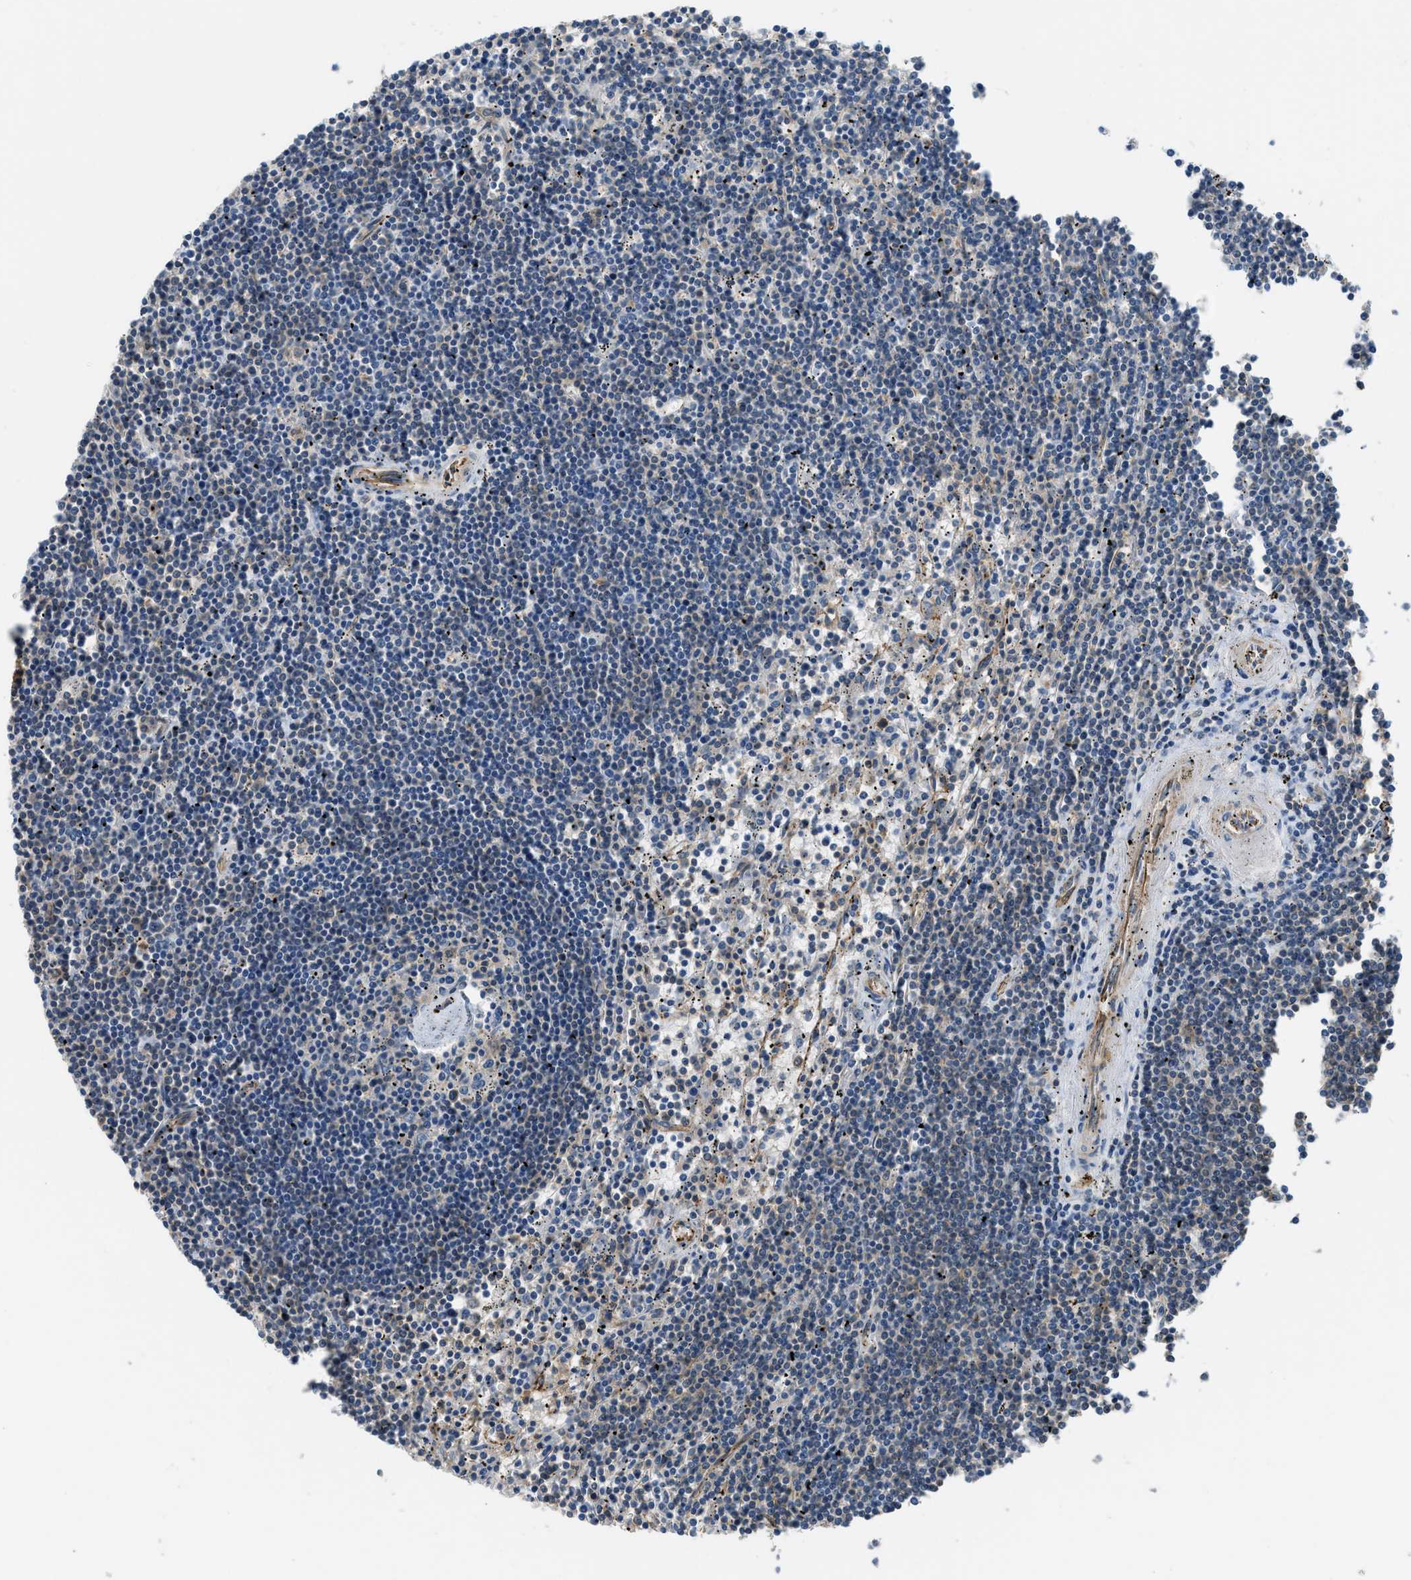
{"staining": {"intensity": "weak", "quantity": "<25%", "location": "cytoplasmic/membranous"}, "tissue": "lymphoma", "cell_type": "Tumor cells", "image_type": "cancer", "snomed": [{"axis": "morphology", "description": "Malignant lymphoma, non-Hodgkin's type, Low grade"}, {"axis": "topography", "description": "Spleen"}], "caption": "Human malignant lymphoma, non-Hodgkin's type (low-grade) stained for a protein using IHC displays no expression in tumor cells.", "gene": "CBLB", "patient": {"sex": "male", "age": 76}}